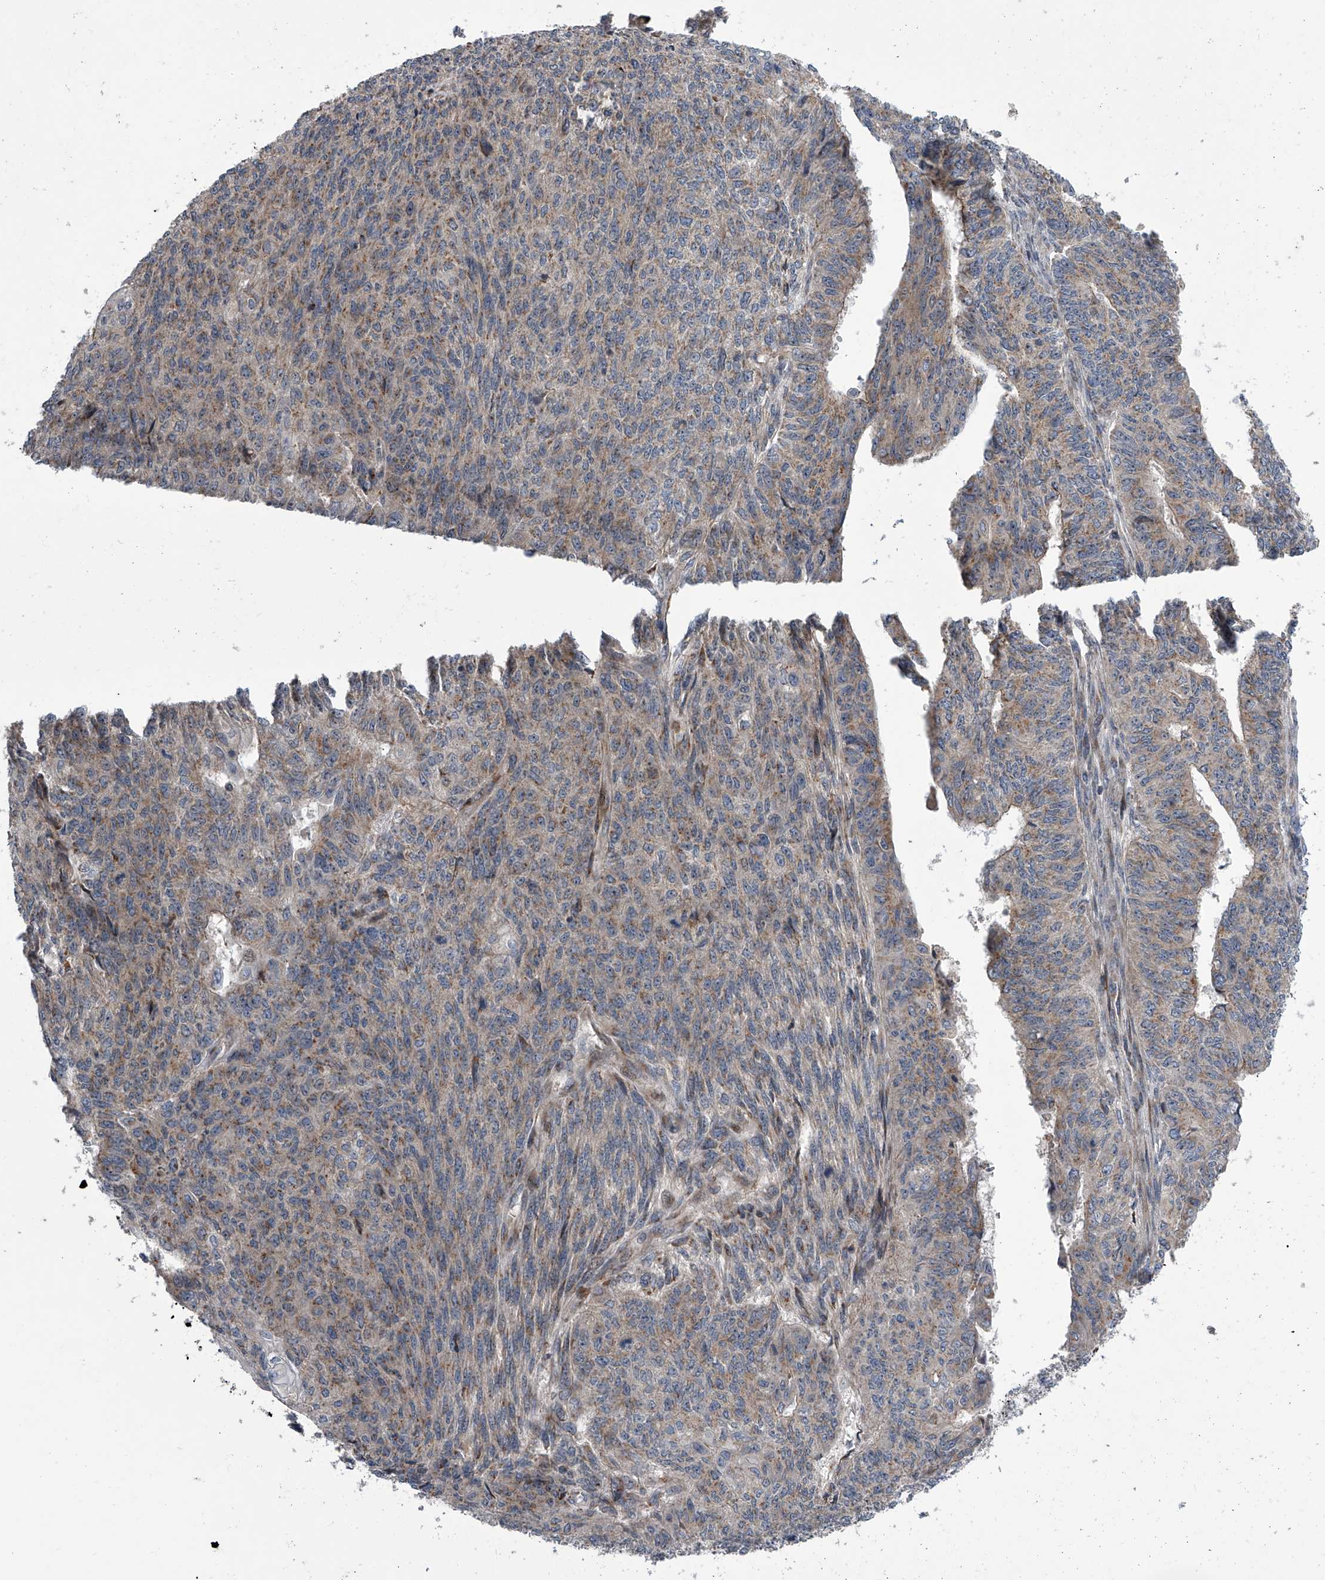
{"staining": {"intensity": "weak", "quantity": ">75%", "location": "cytoplasmic/membranous"}, "tissue": "endometrial cancer", "cell_type": "Tumor cells", "image_type": "cancer", "snomed": [{"axis": "morphology", "description": "Adenocarcinoma, NOS"}, {"axis": "topography", "description": "Endometrium"}], "caption": "Weak cytoplasmic/membranous expression is appreciated in about >75% of tumor cells in endometrial cancer (adenocarcinoma).", "gene": "DLGAP2", "patient": {"sex": "female", "age": 32}}